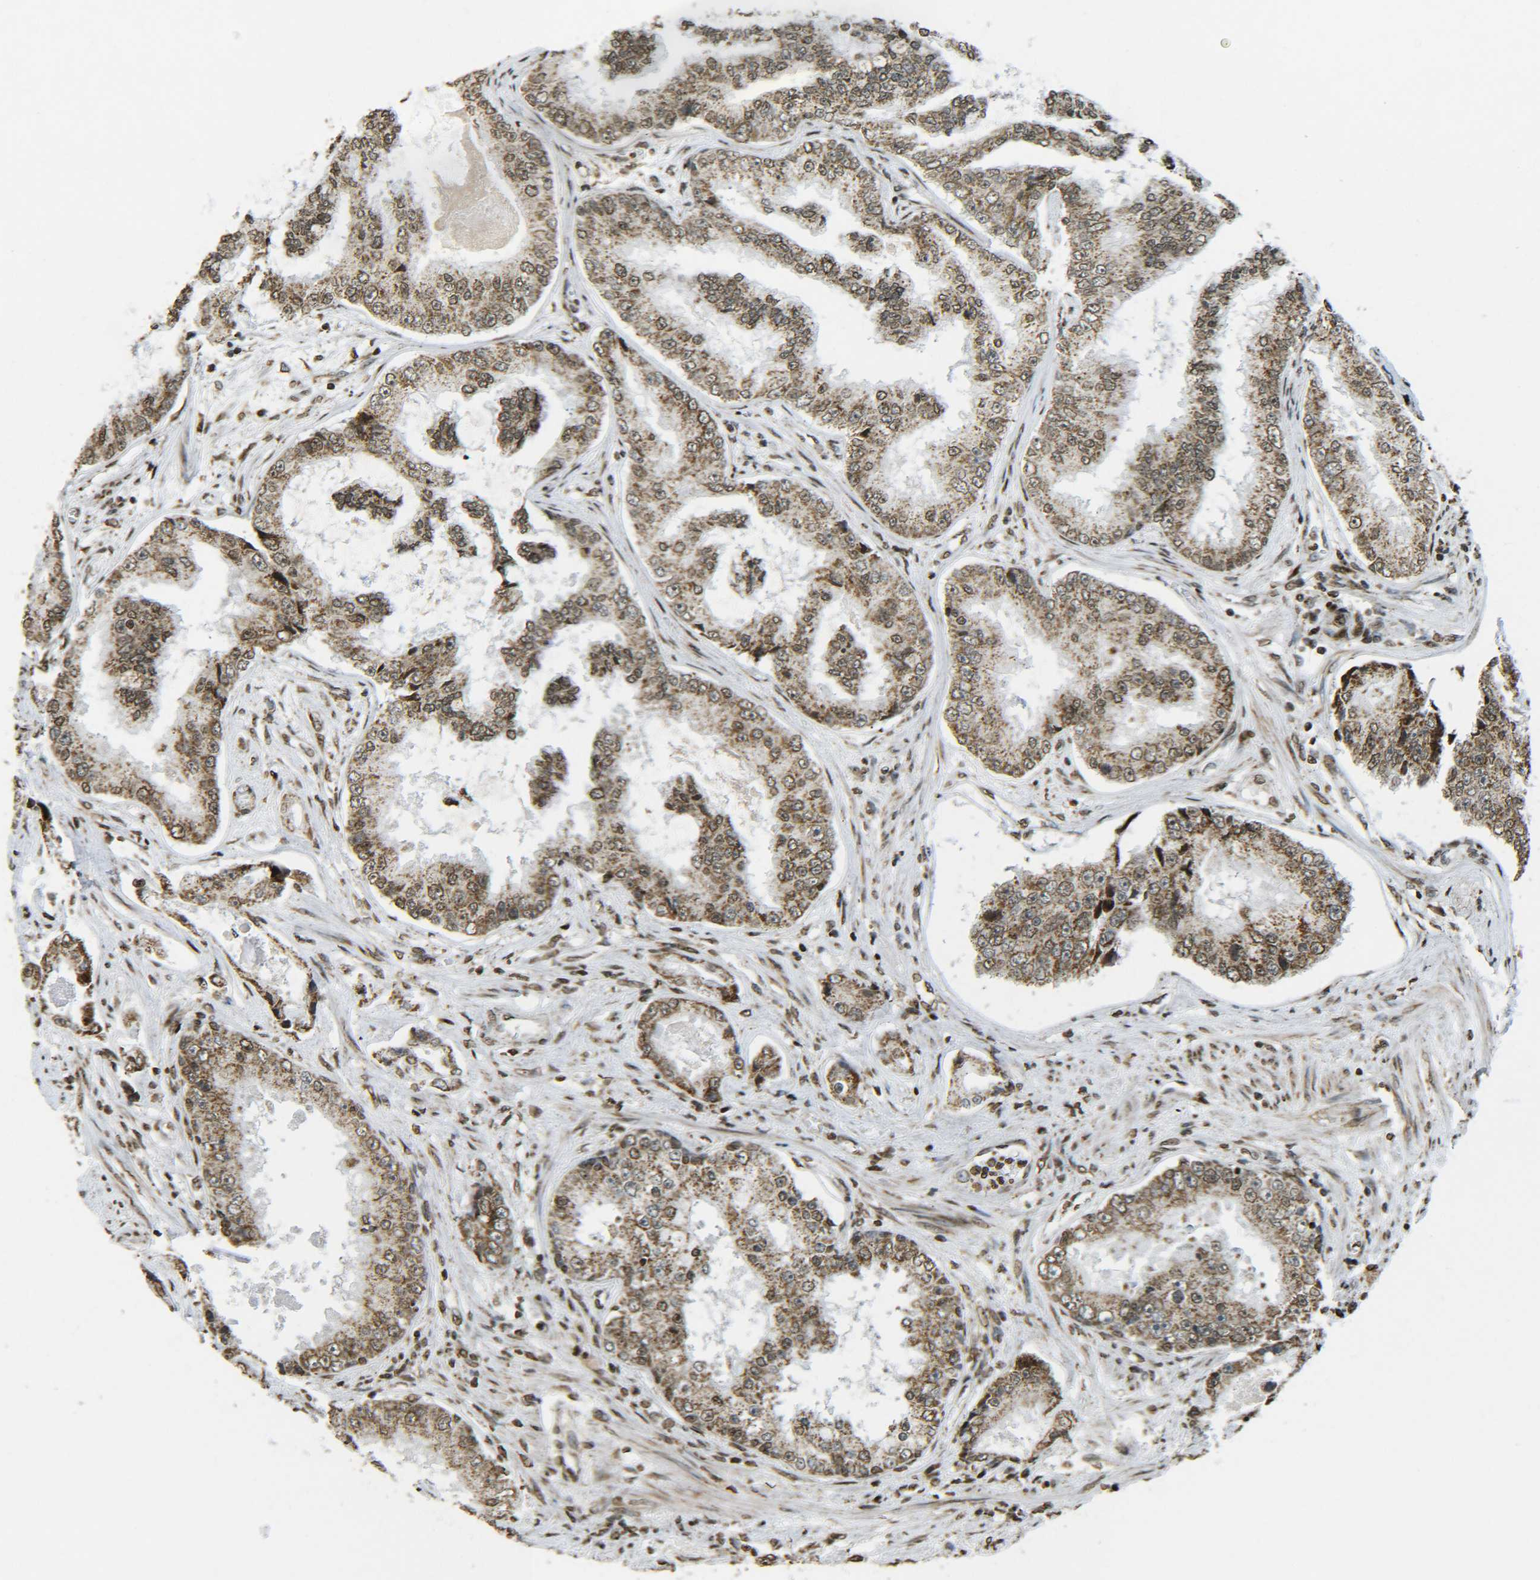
{"staining": {"intensity": "moderate", "quantity": ">75%", "location": "cytoplasmic/membranous,nuclear"}, "tissue": "prostate cancer", "cell_type": "Tumor cells", "image_type": "cancer", "snomed": [{"axis": "morphology", "description": "Adenocarcinoma, High grade"}, {"axis": "topography", "description": "Prostate"}], "caption": "The immunohistochemical stain highlights moderate cytoplasmic/membranous and nuclear expression in tumor cells of prostate cancer tissue.", "gene": "NEUROG2", "patient": {"sex": "male", "age": 73}}